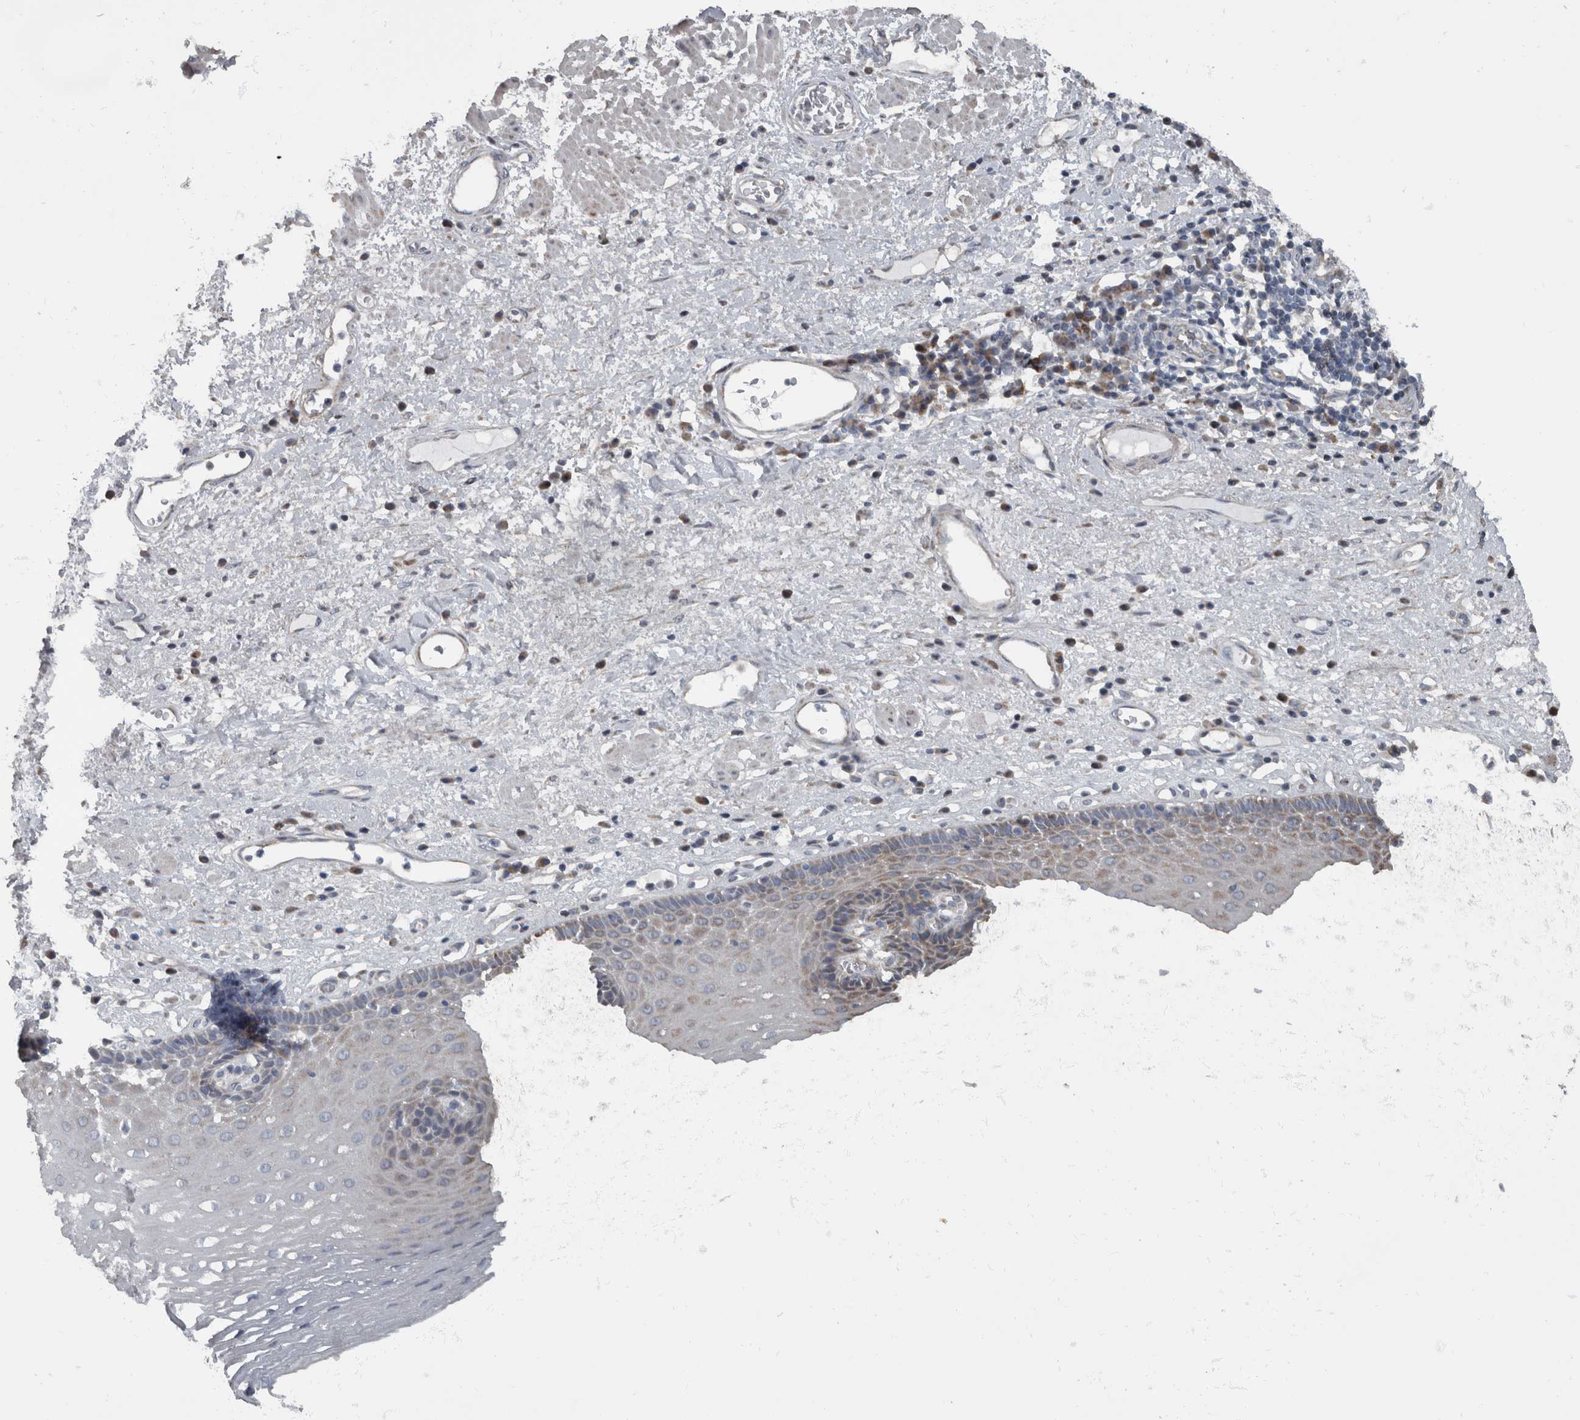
{"staining": {"intensity": "moderate", "quantity": "25%-75%", "location": "cytoplasmic/membranous"}, "tissue": "esophagus", "cell_type": "Squamous epithelial cells", "image_type": "normal", "snomed": [{"axis": "morphology", "description": "Normal tissue, NOS"}, {"axis": "morphology", "description": "Adenocarcinoma, NOS"}, {"axis": "topography", "description": "Esophagus"}], "caption": "Immunohistochemical staining of benign esophagus demonstrates moderate cytoplasmic/membranous protein staining in approximately 25%-75% of squamous epithelial cells.", "gene": "RABGGTB", "patient": {"sex": "male", "age": 62}}